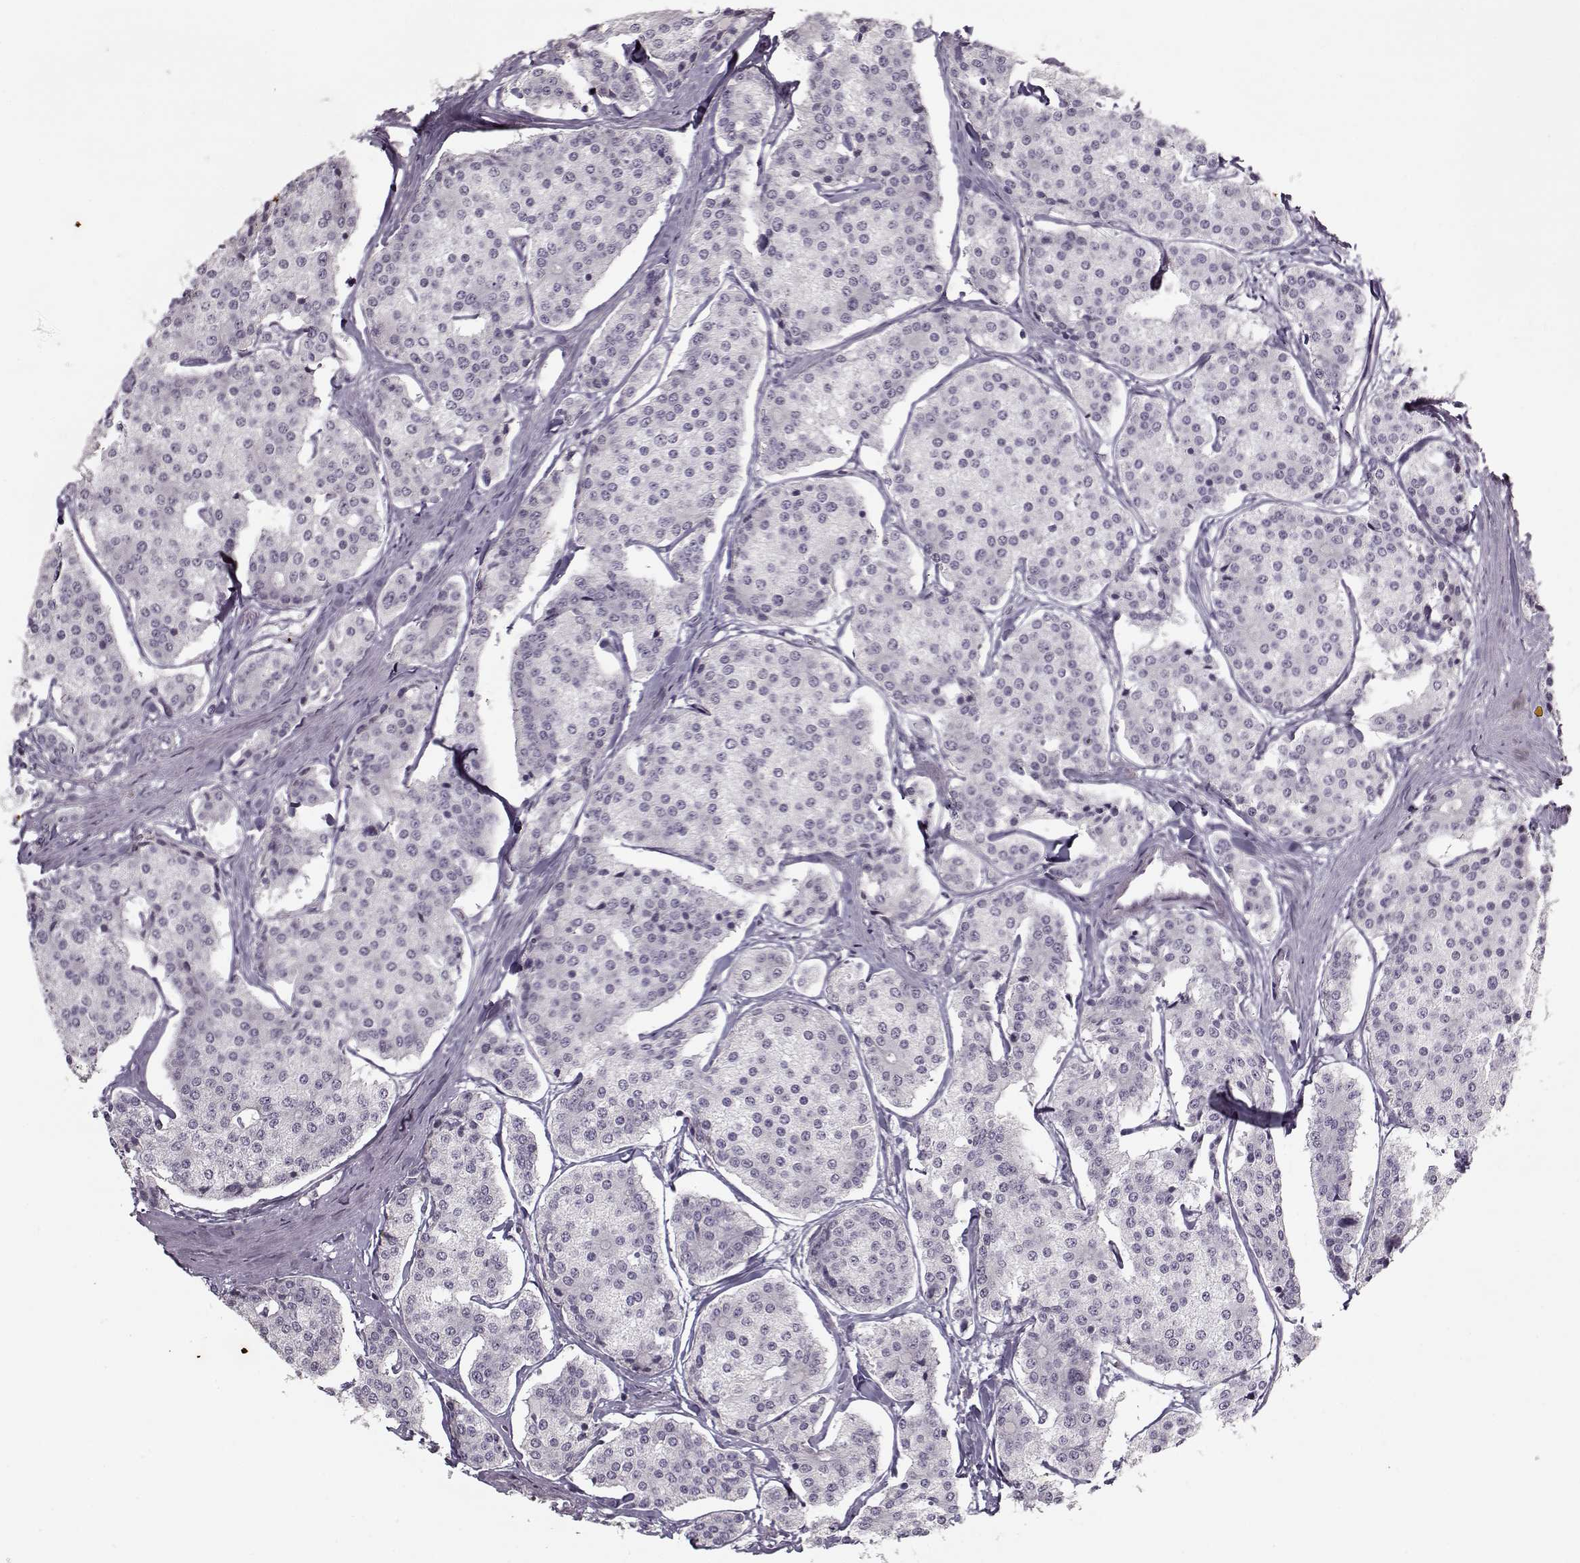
{"staining": {"intensity": "negative", "quantity": "none", "location": "none"}, "tissue": "carcinoid", "cell_type": "Tumor cells", "image_type": "cancer", "snomed": [{"axis": "morphology", "description": "Carcinoid, malignant, NOS"}, {"axis": "topography", "description": "Small intestine"}], "caption": "Tumor cells are negative for brown protein staining in carcinoid.", "gene": "KRT9", "patient": {"sex": "female", "age": 65}}